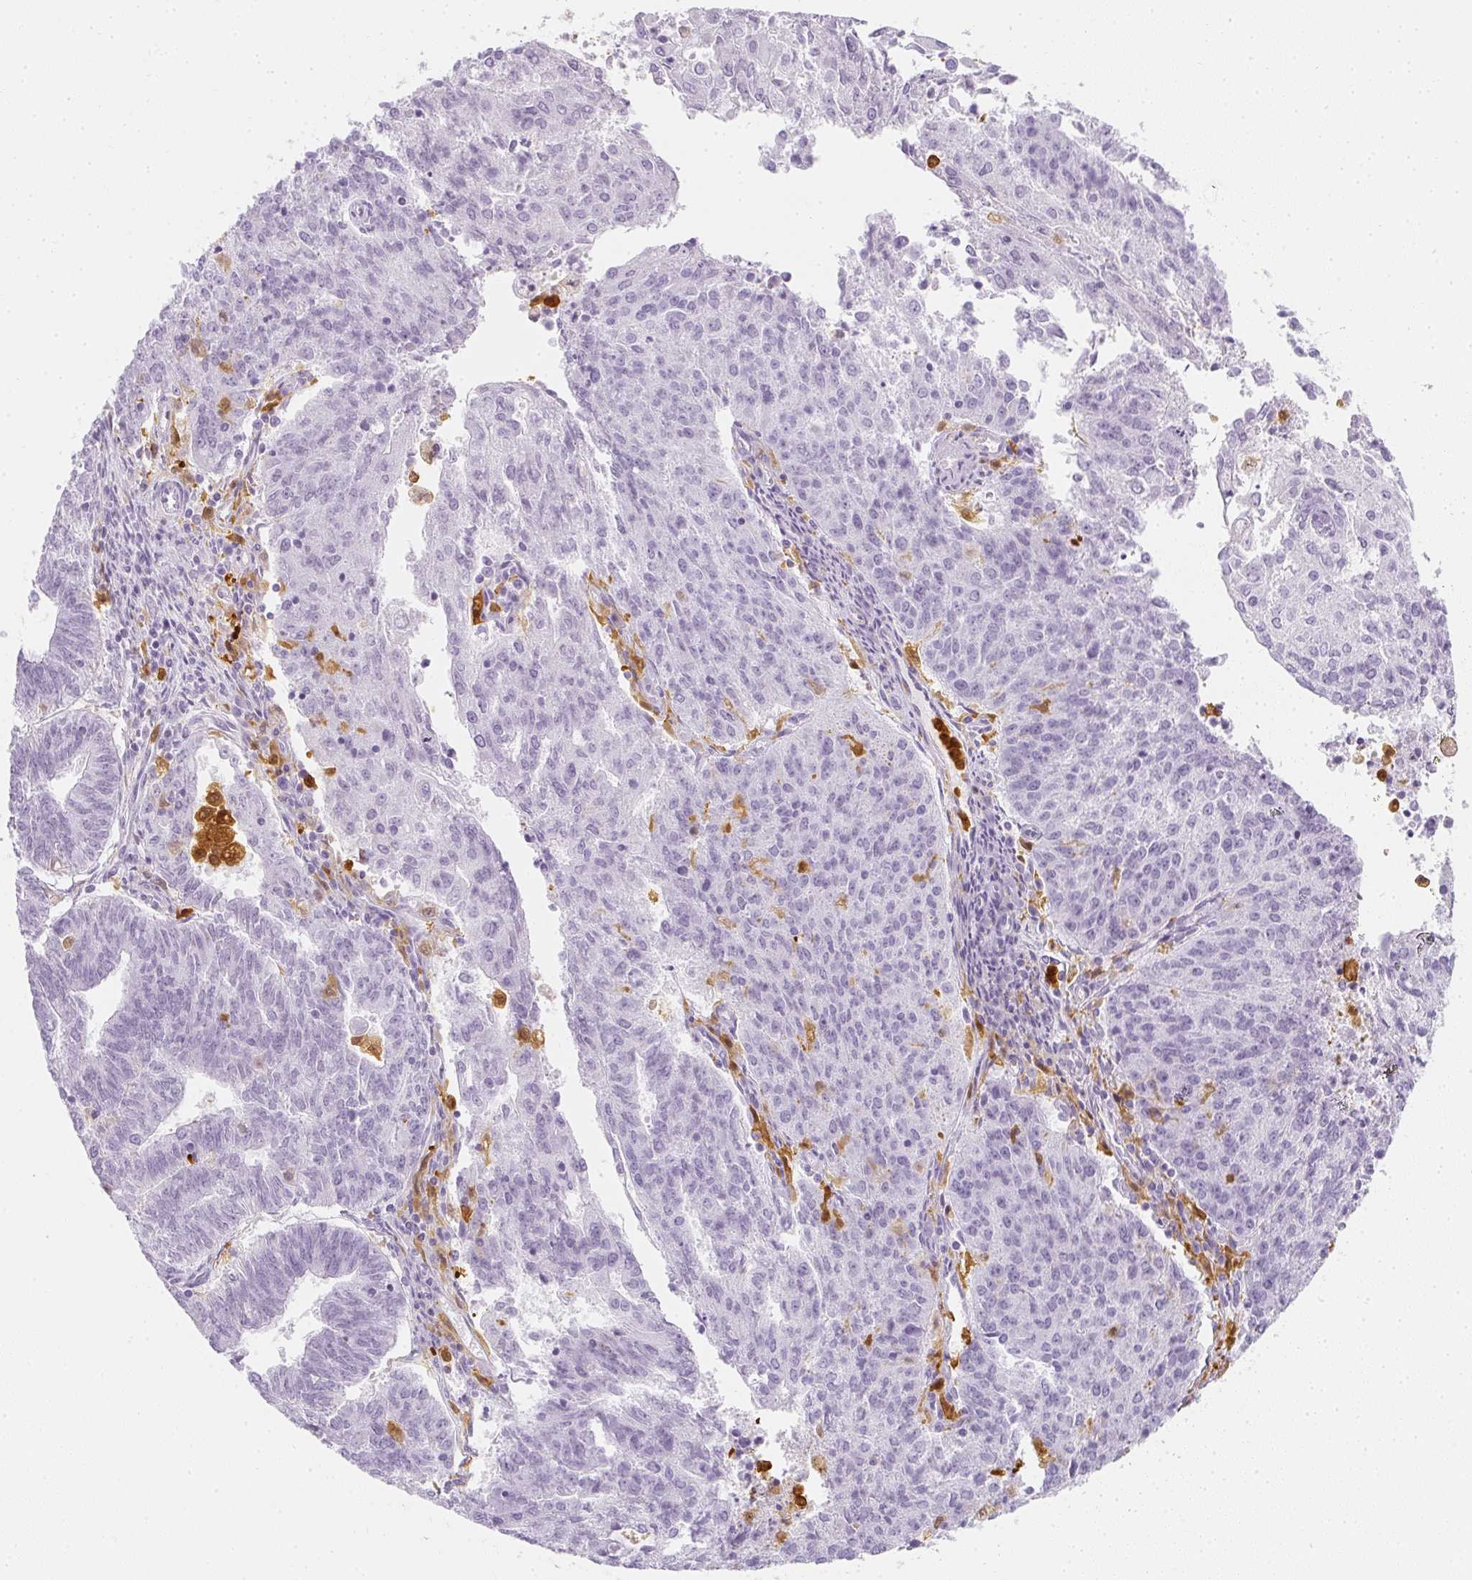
{"staining": {"intensity": "negative", "quantity": "none", "location": "none"}, "tissue": "endometrial cancer", "cell_type": "Tumor cells", "image_type": "cancer", "snomed": [{"axis": "morphology", "description": "Adenocarcinoma, NOS"}, {"axis": "topography", "description": "Endometrium"}], "caption": "The IHC histopathology image has no significant expression in tumor cells of endometrial cancer tissue.", "gene": "HK3", "patient": {"sex": "female", "age": 82}}